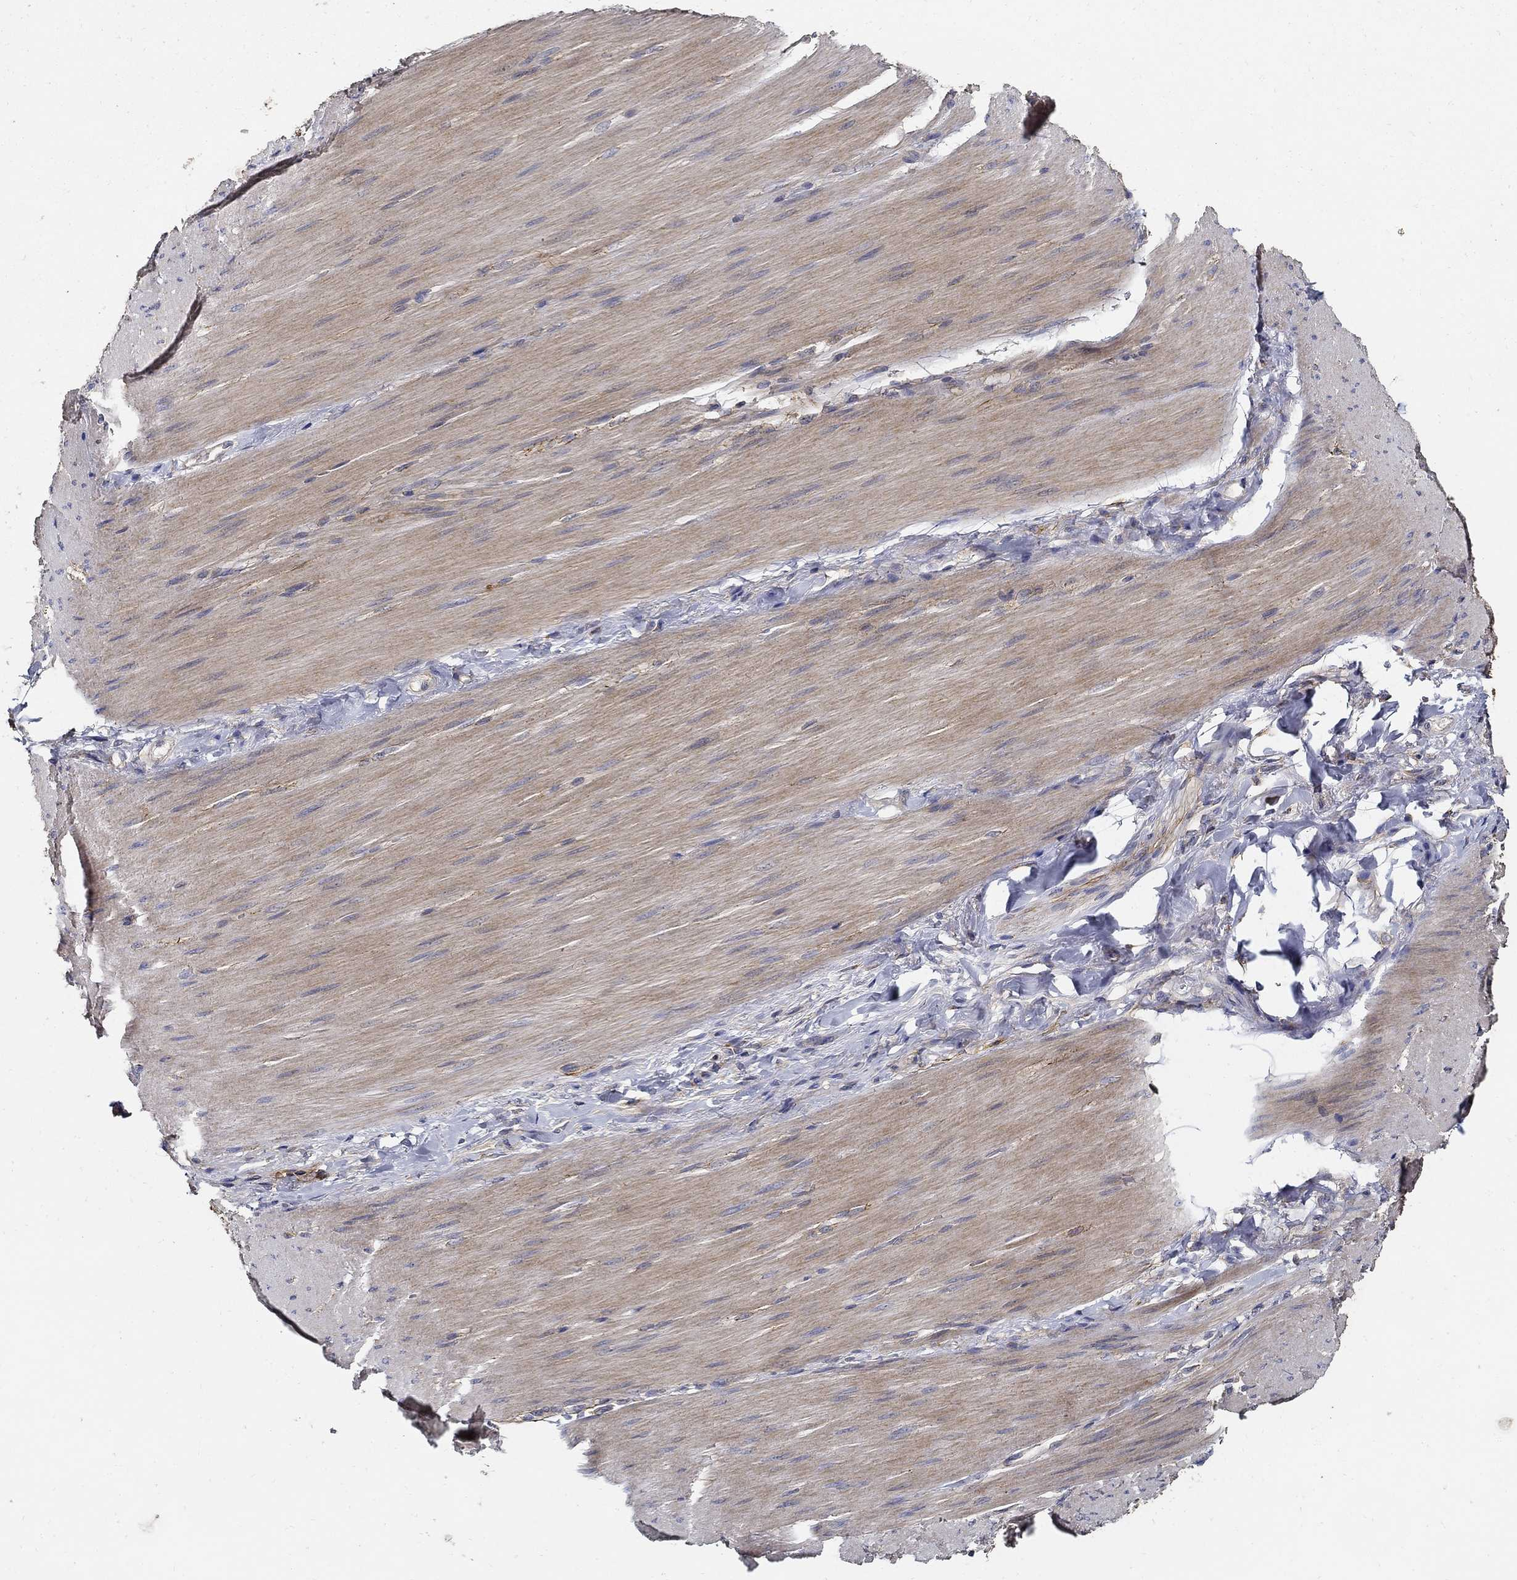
{"staining": {"intensity": "negative", "quantity": "none", "location": "none"}, "tissue": "adipose tissue", "cell_type": "Adipocytes", "image_type": "normal", "snomed": [{"axis": "morphology", "description": "Normal tissue, NOS"}, {"axis": "topography", "description": "Smooth muscle"}, {"axis": "topography", "description": "Duodenum"}, {"axis": "topography", "description": "Peripheral nerve tissue"}], "caption": "An immunohistochemistry (IHC) photomicrograph of benign adipose tissue is shown. There is no staining in adipocytes of adipose tissue. (Brightfield microscopy of DAB IHC at high magnification).", "gene": "EMILIN3", "patient": {"sex": "female", "age": 61}}